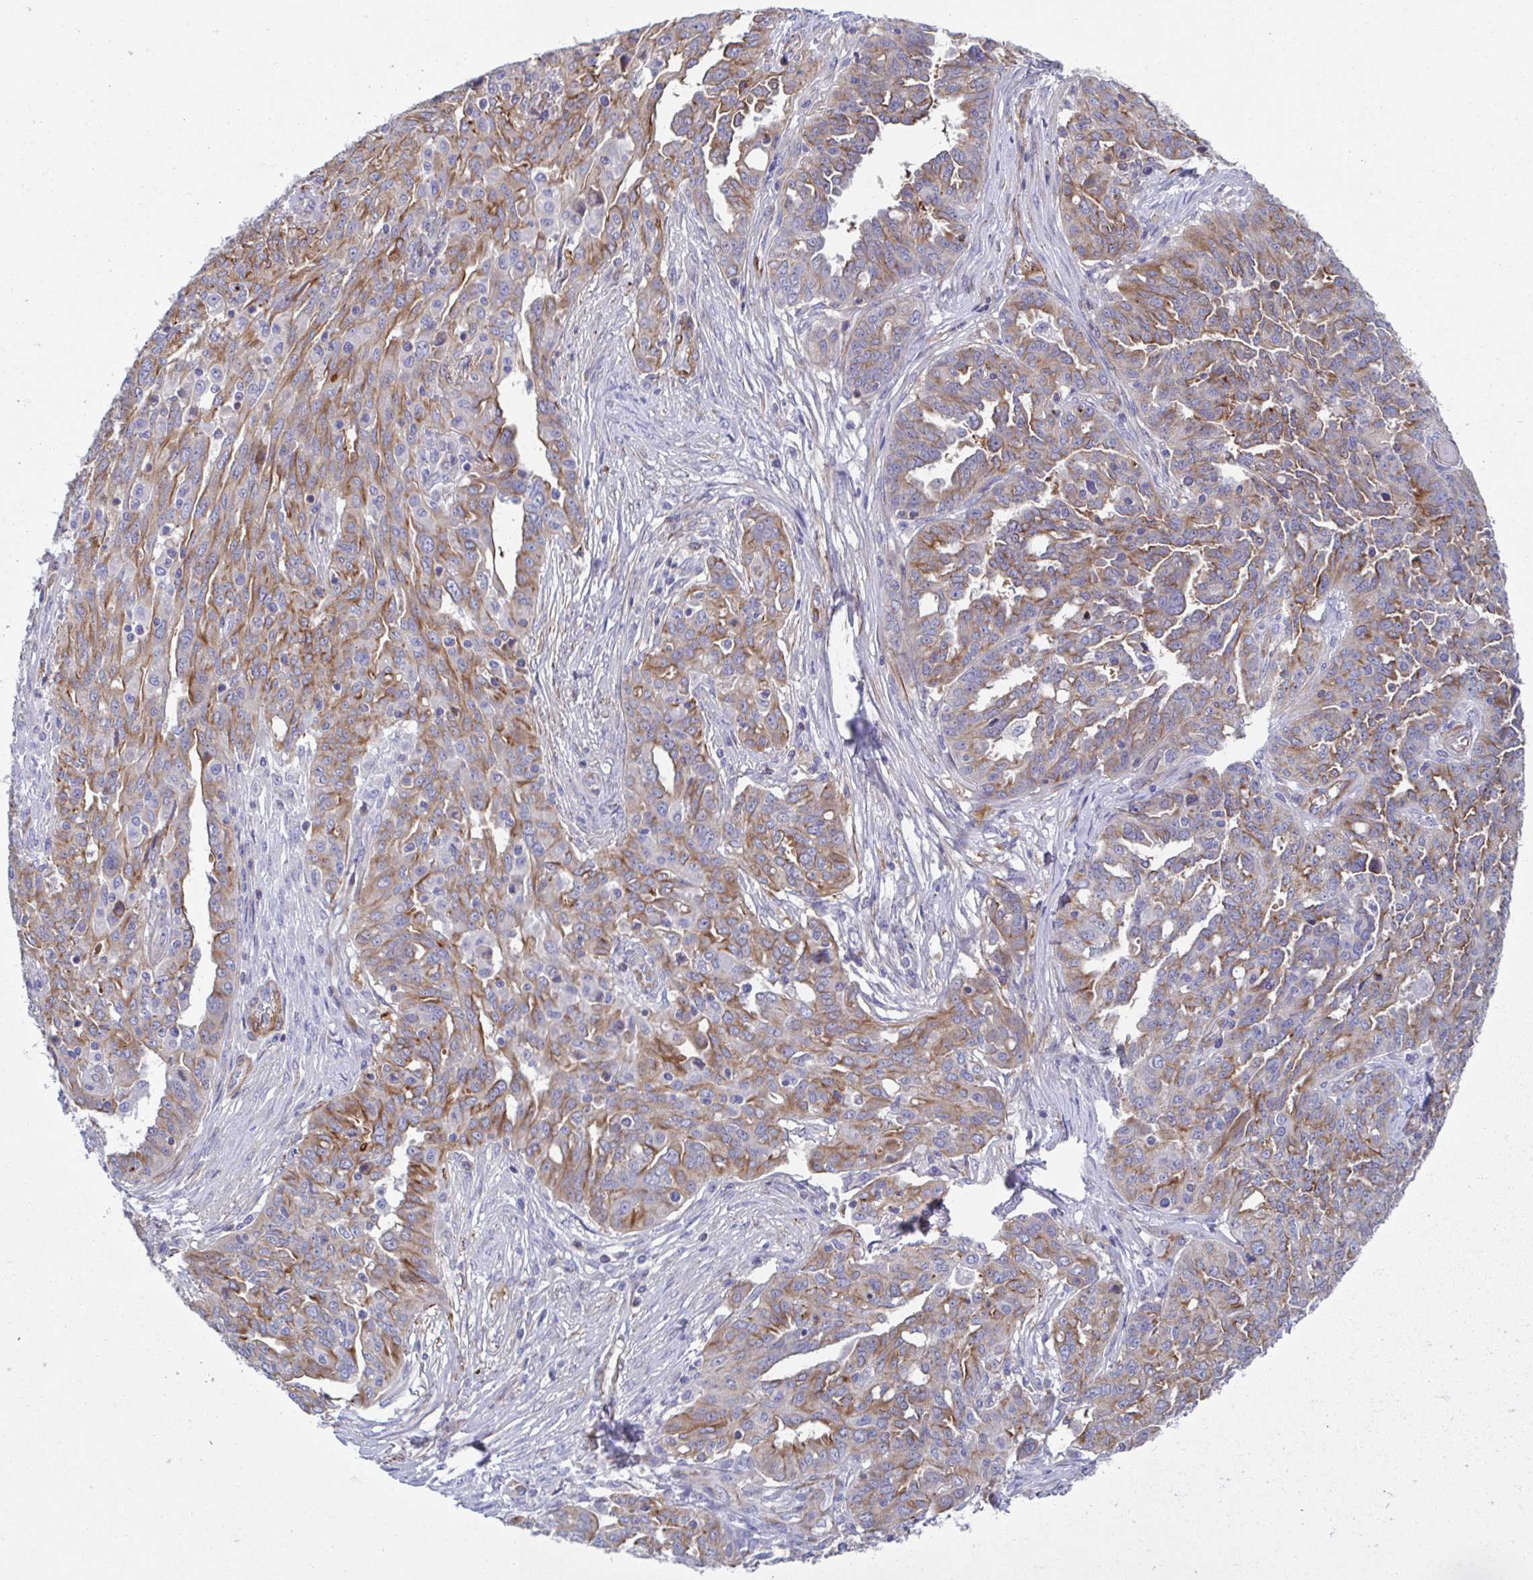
{"staining": {"intensity": "moderate", "quantity": "25%-75%", "location": "cytoplasmic/membranous"}, "tissue": "ovarian cancer", "cell_type": "Tumor cells", "image_type": "cancer", "snomed": [{"axis": "morphology", "description": "Cystadenocarcinoma, serous, NOS"}, {"axis": "topography", "description": "Ovary"}], "caption": "Immunohistochemistry (IHC) staining of ovarian serous cystadenocarcinoma, which demonstrates medium levels of moderate cytoplasmic/membranous expression in about 25%-75% of tumor cells indicating moderate cytoplasmic/membranous protein positivity. The staining was performed using DAB (brown) for protein detection and nuclei were counterstained in hematoxylin (blue).", "gene": "KLC3", "patient": {"sex": "female", "age": 67}}